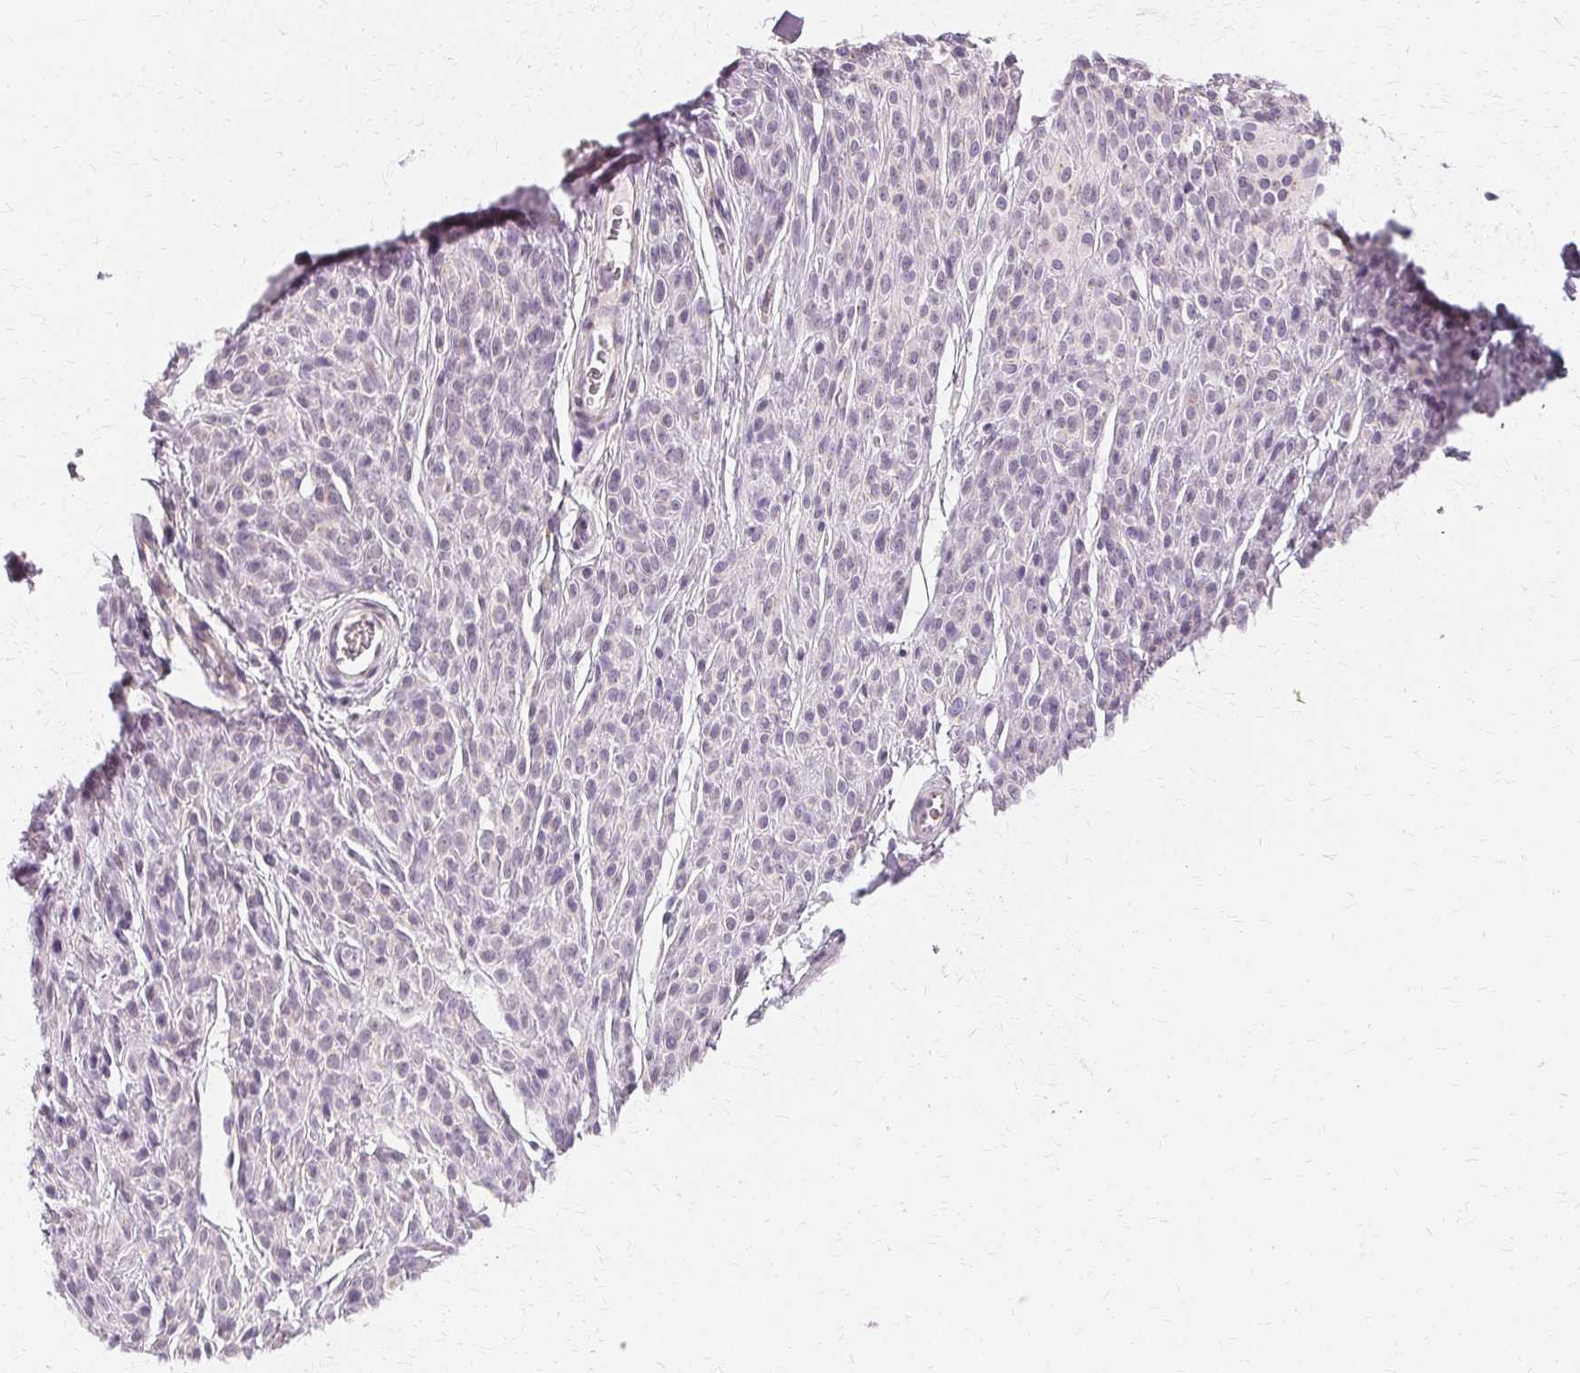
{"staining": {"intensity": "negative", "quantity": "none", "location": "none"}, "tissue": "melanoma", "cell_type": "Tumor cells", "image_type": "cancer", "snomed": [{"axis": "morphology", "description": "Malignant melanoma, NOS"}, {"axis": "topography", "description": "Skin"}], "caption": "Immunohistochemistry photomicrograph of neoplastic tissue: human melanoma stained with DAB exhibits no significant protein staining in tumor cells.", "gene": "FCRL3", "patient": {"sex": "male", "age": 40}}